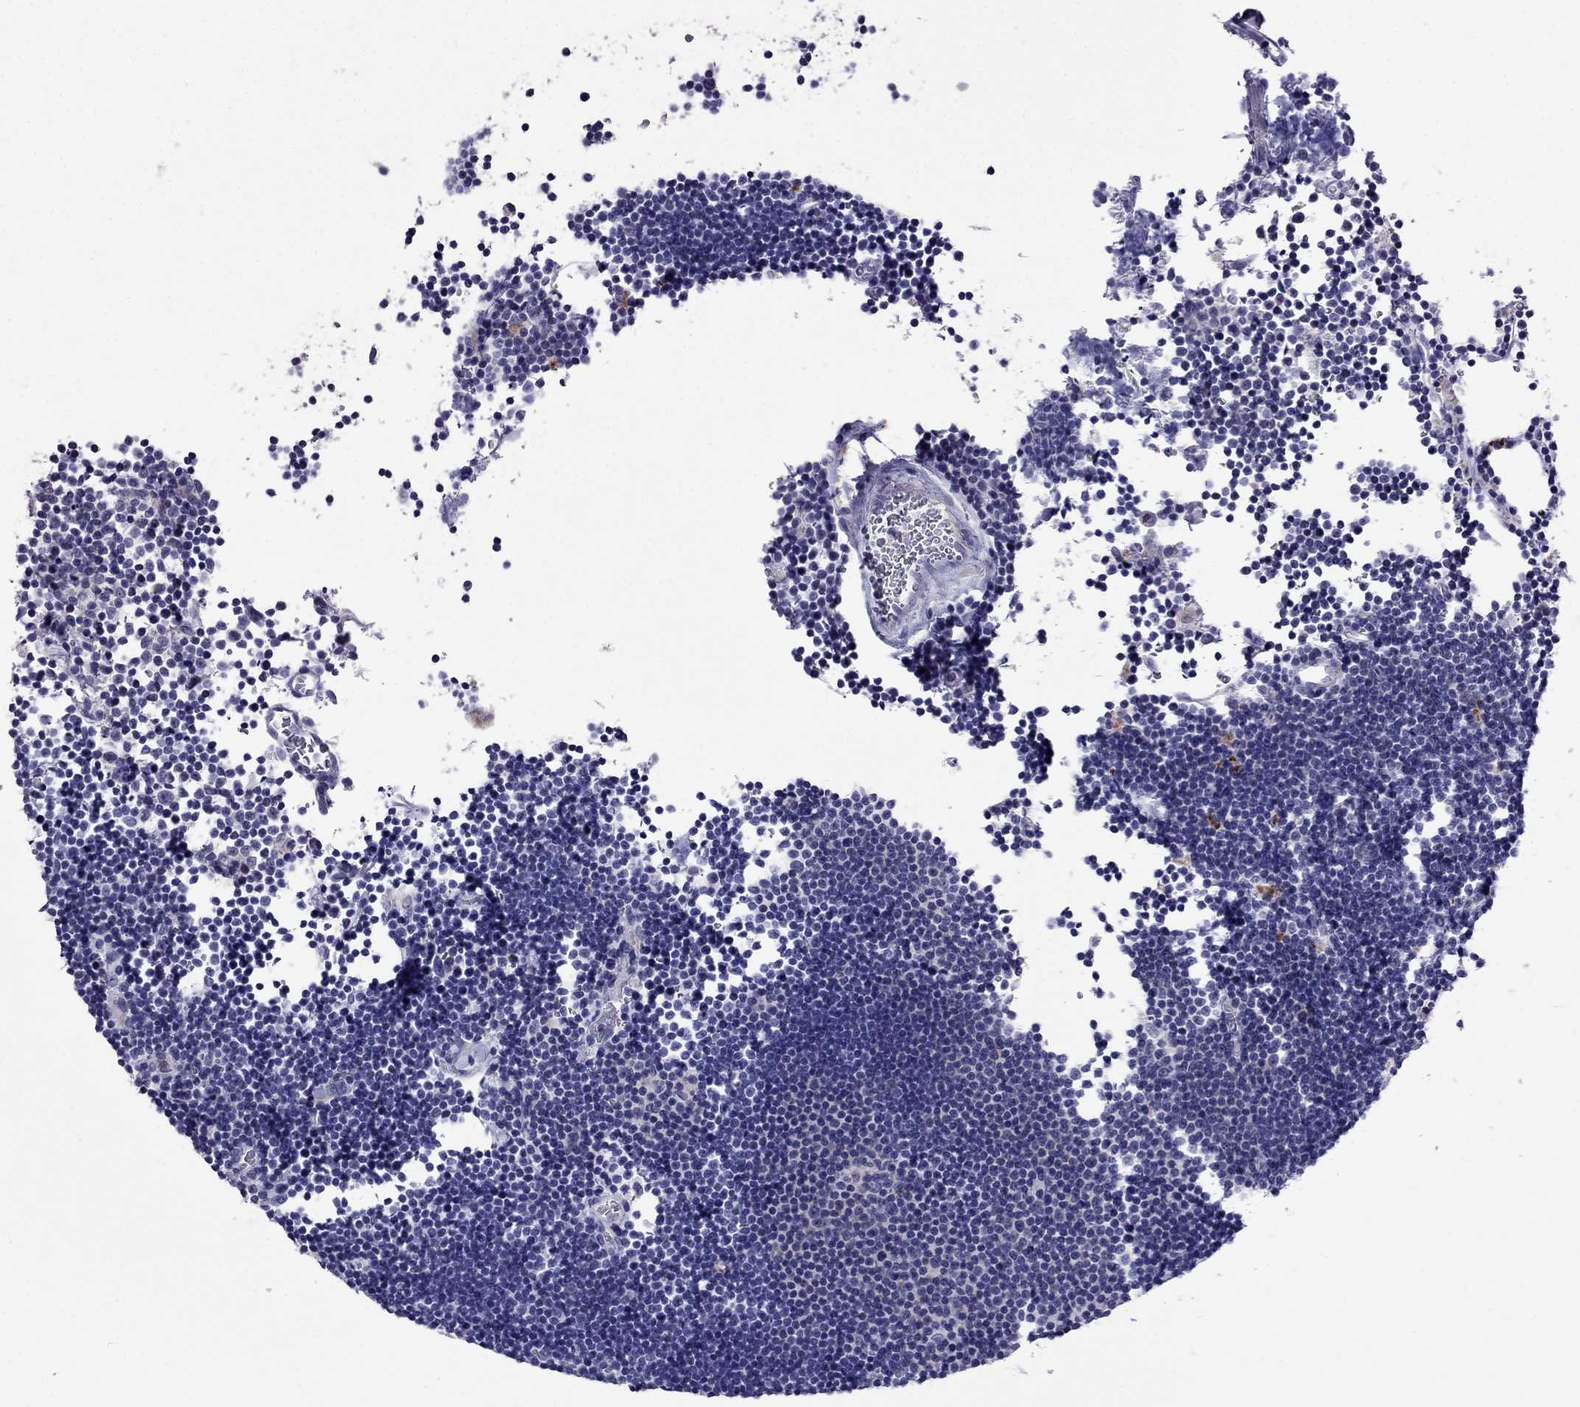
{"staining": {"intensity": "negative", "quantity": "none", "location": "none"}, "tissue": "lymphoma", "cell_type": "Tumor cells", "image_type": "cancer", "snomed": [{"axis": "morphology", "description": "Malignant lymphoma, non-Hodgkin's type, Low grade"}, {"axis": "topography", "description": "Brain"}], "caption": "An IHC histopathology image of lymphoma is shown. There is no staining in tumor cells of lymphoma.", "gene": "OXCT2", "patient": {"sex": "female", "age": 66}}